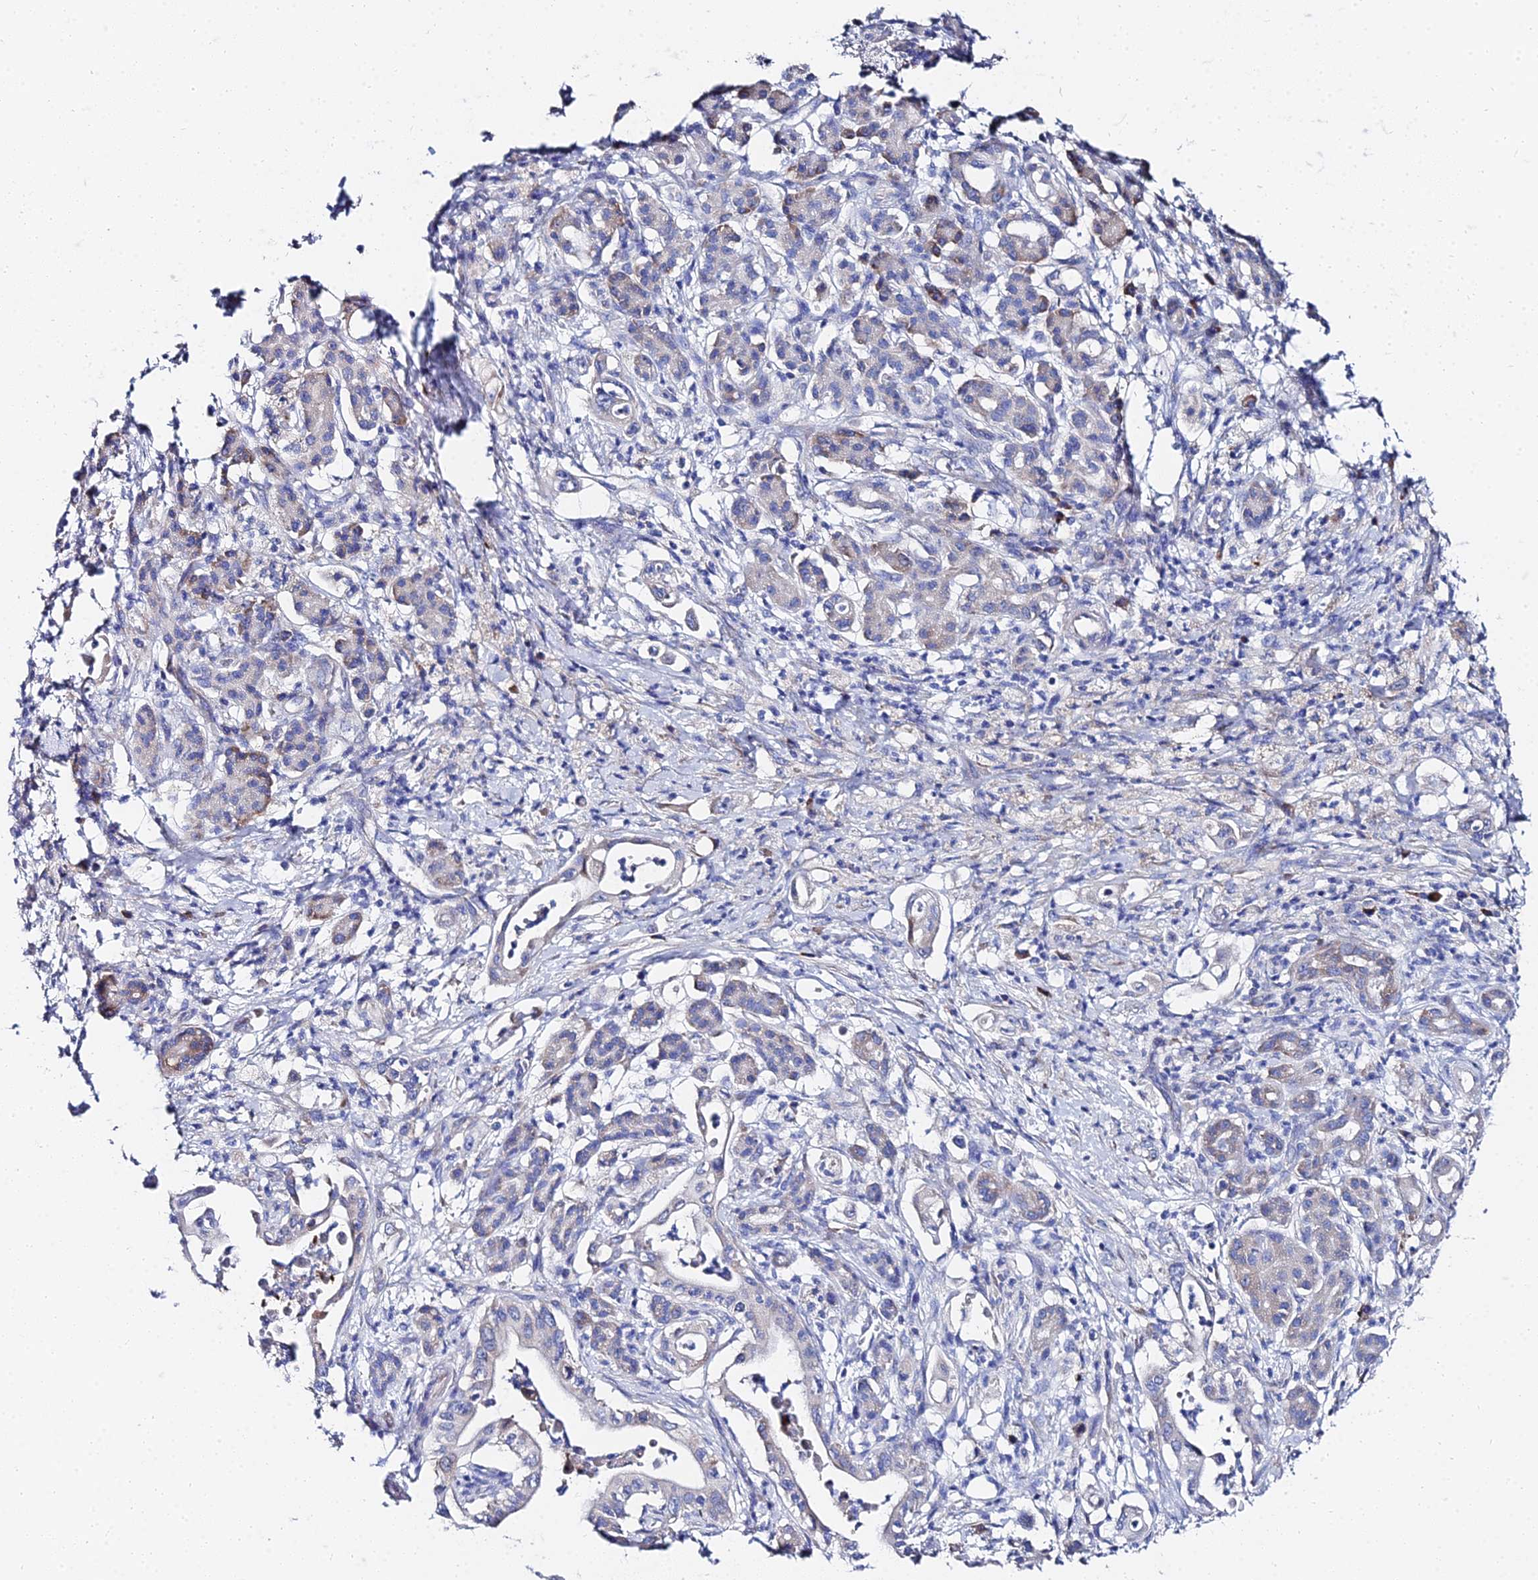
{"staining": {"intensity": "weak", "quantity": "<25%", "location": "cytoplasmic/membranous"}, "tissue": "pancreatic cancer", "cell_type": "Tumor cells", "image_type": "cancer", "snomed": [{"axis": "morphology", "description": "Adenocarcinoma, NOS"}, {"axis": "topography", "description": "Pancreas"}], "caption": "DAB immunohistochemical staining of pancreatic cancer exhibits no significant staining in tumor cells. (DAB (3,3'-diaminobenzidine) immunohistochemistry (IHC), high magnification).", "gene": "PTTG1", "patient": {"sex": "female", "age": 77}}